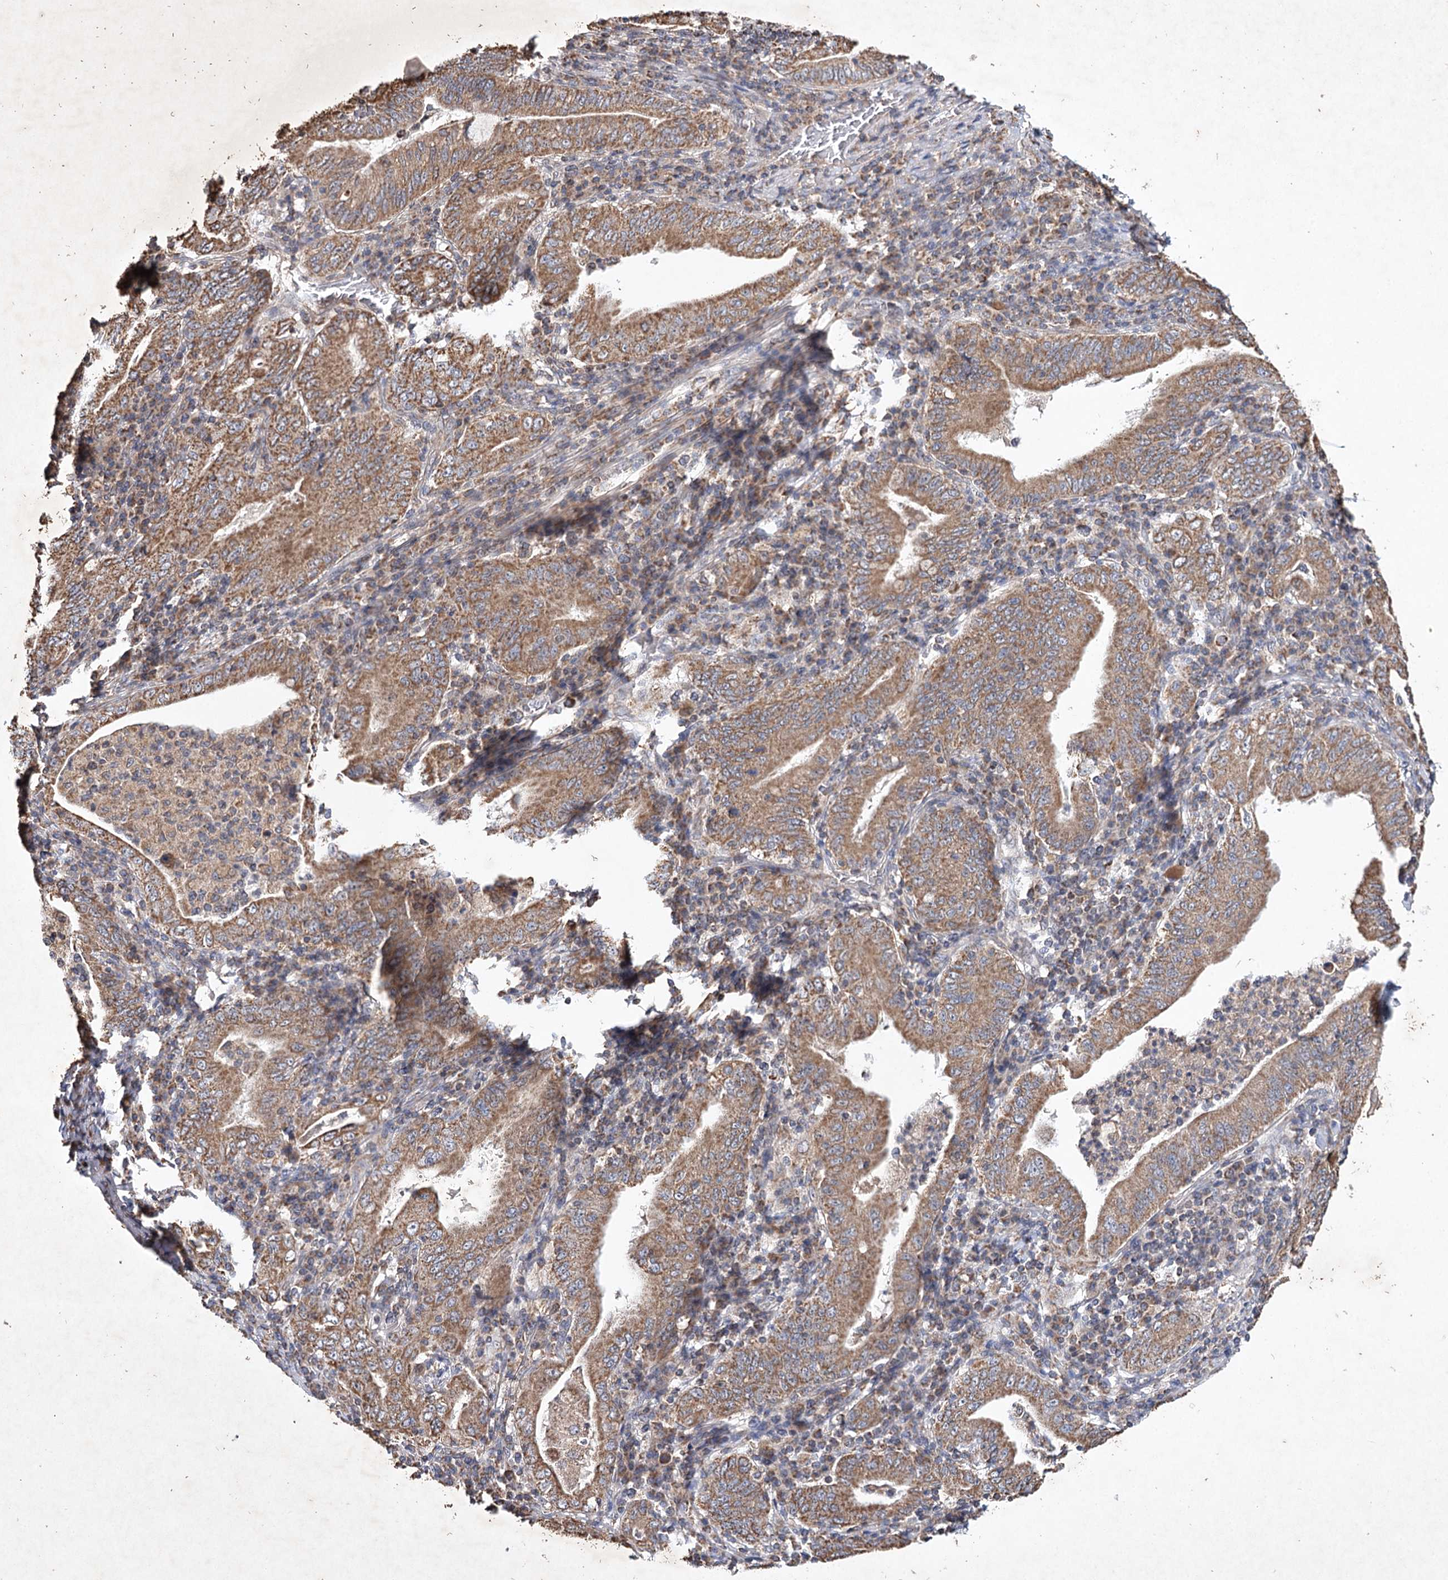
{"staining": {"intensity": "moderate", "quantity": ">75%", "location": "cytoplasmic/membranous"}, "tissue": "stomach cancer", "cell_type": "Tumor cells", "image_type": "cancer", "snomed": [{"axis": "morphology", "description": "Normal tissue, NOS"}, {"axis": "morphology", "description": "Adenocarcinoma, NOS"}, {"axis": "topography", "description": "Esophagus"}, {"axis": "topography", "description": "Stomach, upper"}, {"axis": "topography", "description": "Peripheral nerve tissue"}], "caption": "Immunohistochemistry staining of stomach adenocarcinoma, which shows medium levels of moderate cytoplasmic/membranous staining in approximately >75% of tumor cells indicating moderate cytoplasmic/membranous protein expression. The staining was performed using DAB (3,3'-diaminobenzidine) (brown) for protein detection and nuclei were counterstained in hematoxylin (blue).", "gene": "PIK3CB", "patient": {"sex": "male", "age": 62}}